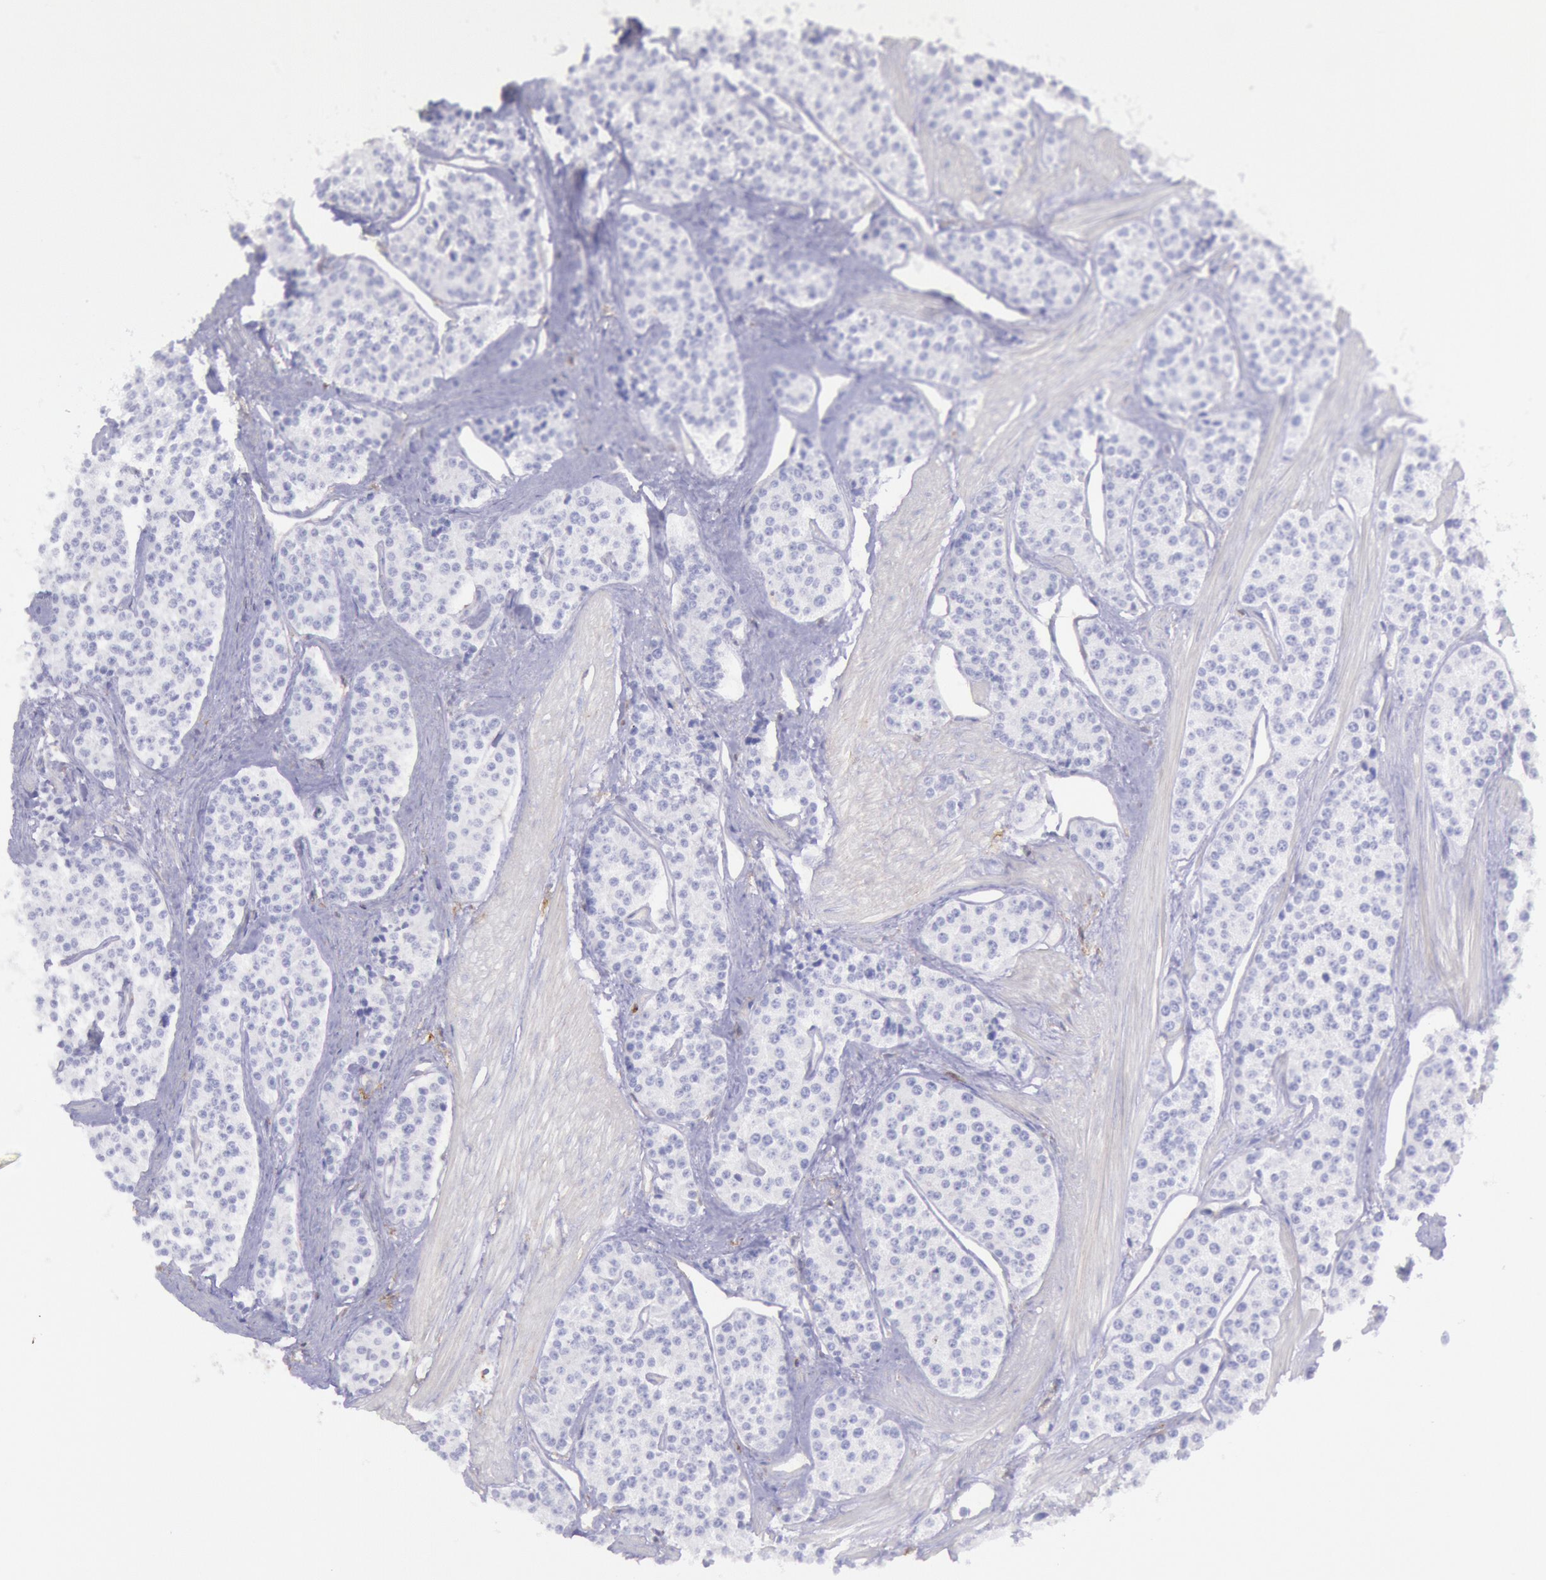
{"staining": {"intensity": "negative", "quantity": "none", "location": "none"}, "tissue": "carcinoid", "cell_type": "Tumor cells", "image_type": "cancer", "snomed": [{"axis": "morphology", "description": "Carcinoid, malignant, NOS"}, {"axis": "topography", "description": "Stomach"}], "caption": "An image of human carcinoid (malignant) is negative for staining in tumor cells. (Stains: DAB (3,3'-diaminobenzidine) IHC with hematoxylin counter stain, Microscopy: brightfield microscopy at high magnification).", "gene": "LYN", "patient": {"sex": "female", "age": 76}}